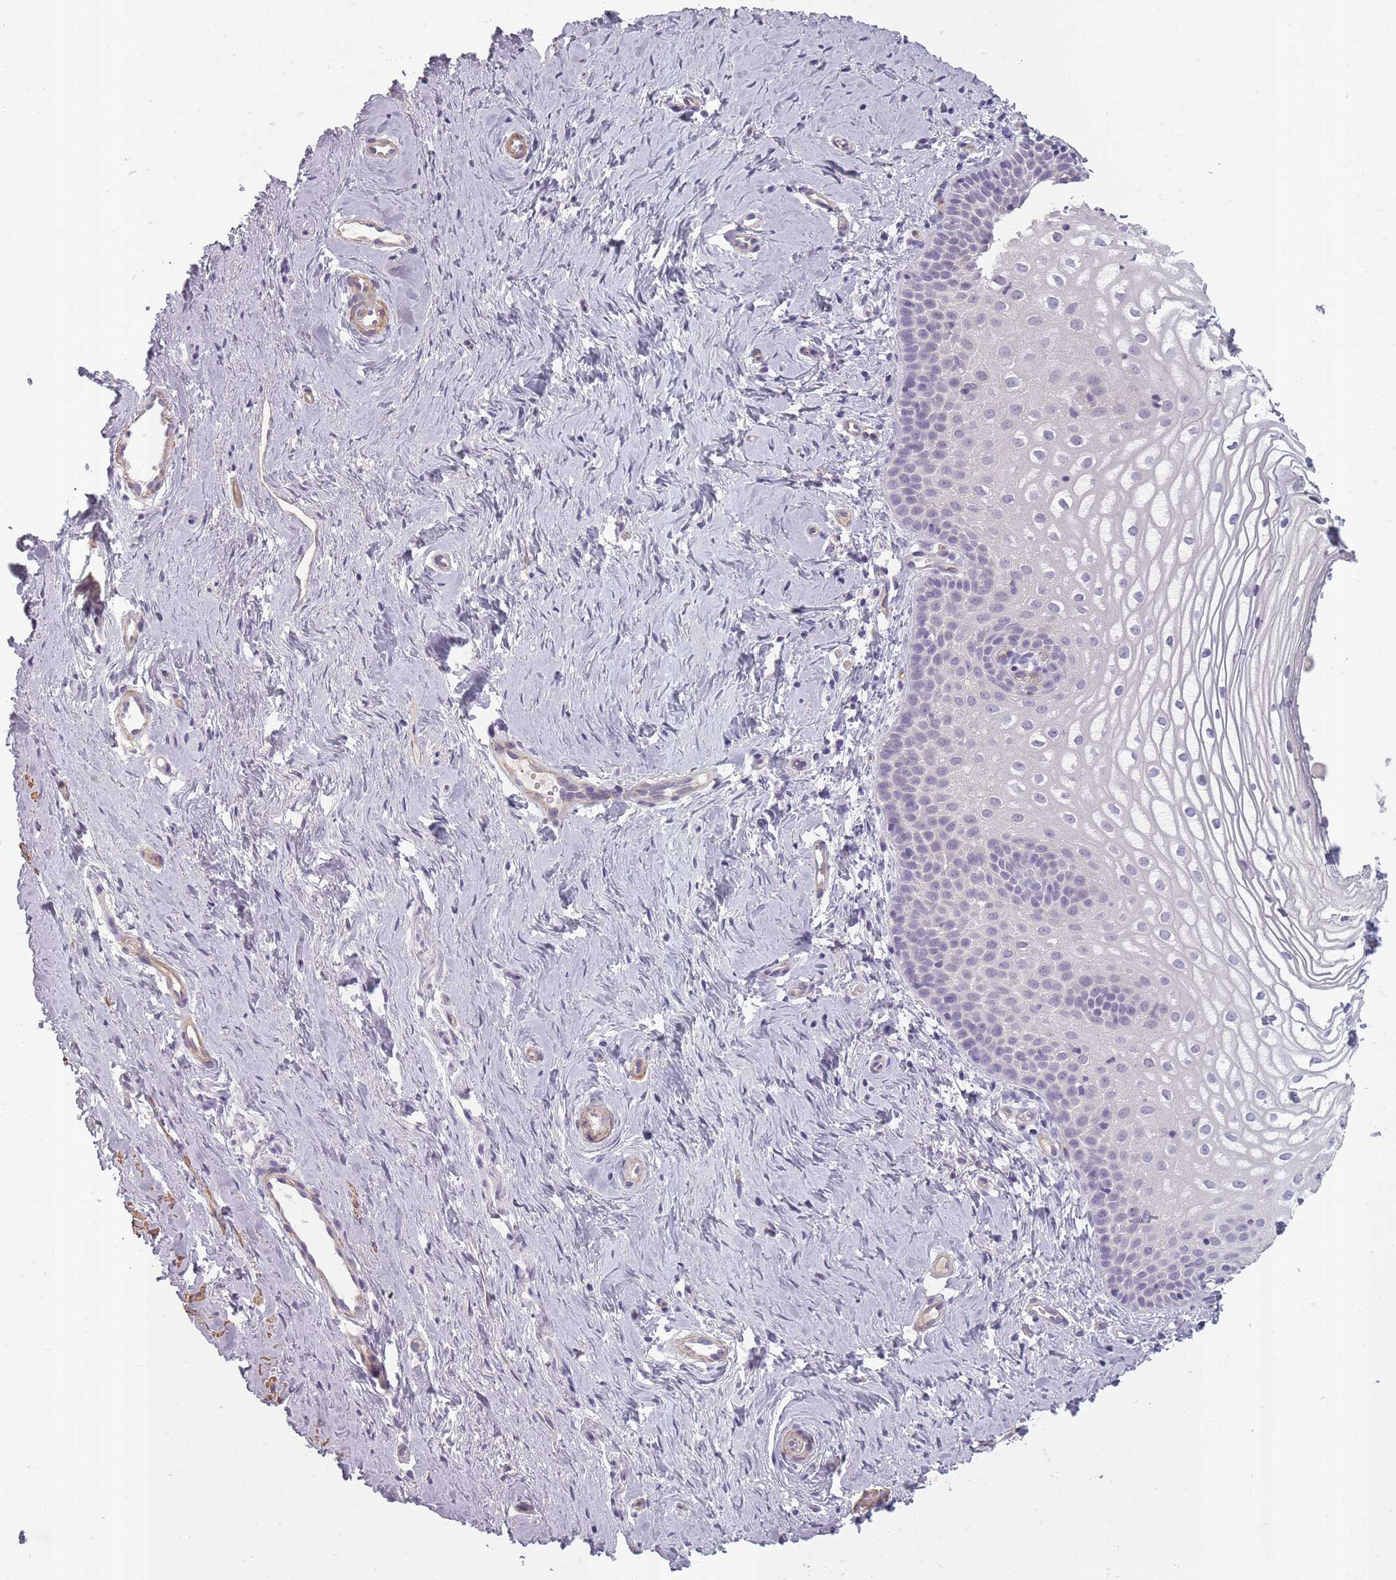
{"staining": {"intensity": "negative", "quantity": "none", "location": "none"}, "tissue": "vagina", "cell_type": "Squamous epithelial cells", "image_type": "normal", "snomed": [{"axis": "morphology", "description": "Normal tissue, NOS"}, {"axis": "topography", "description": "Vagina"}], "caption": "DAB immunohistochemical staining of benign human vagina reveals no significant expression in squamous epithelial cells.", "gene": "SLC8A2", "patient": {"sex": "female", "age": 56}}